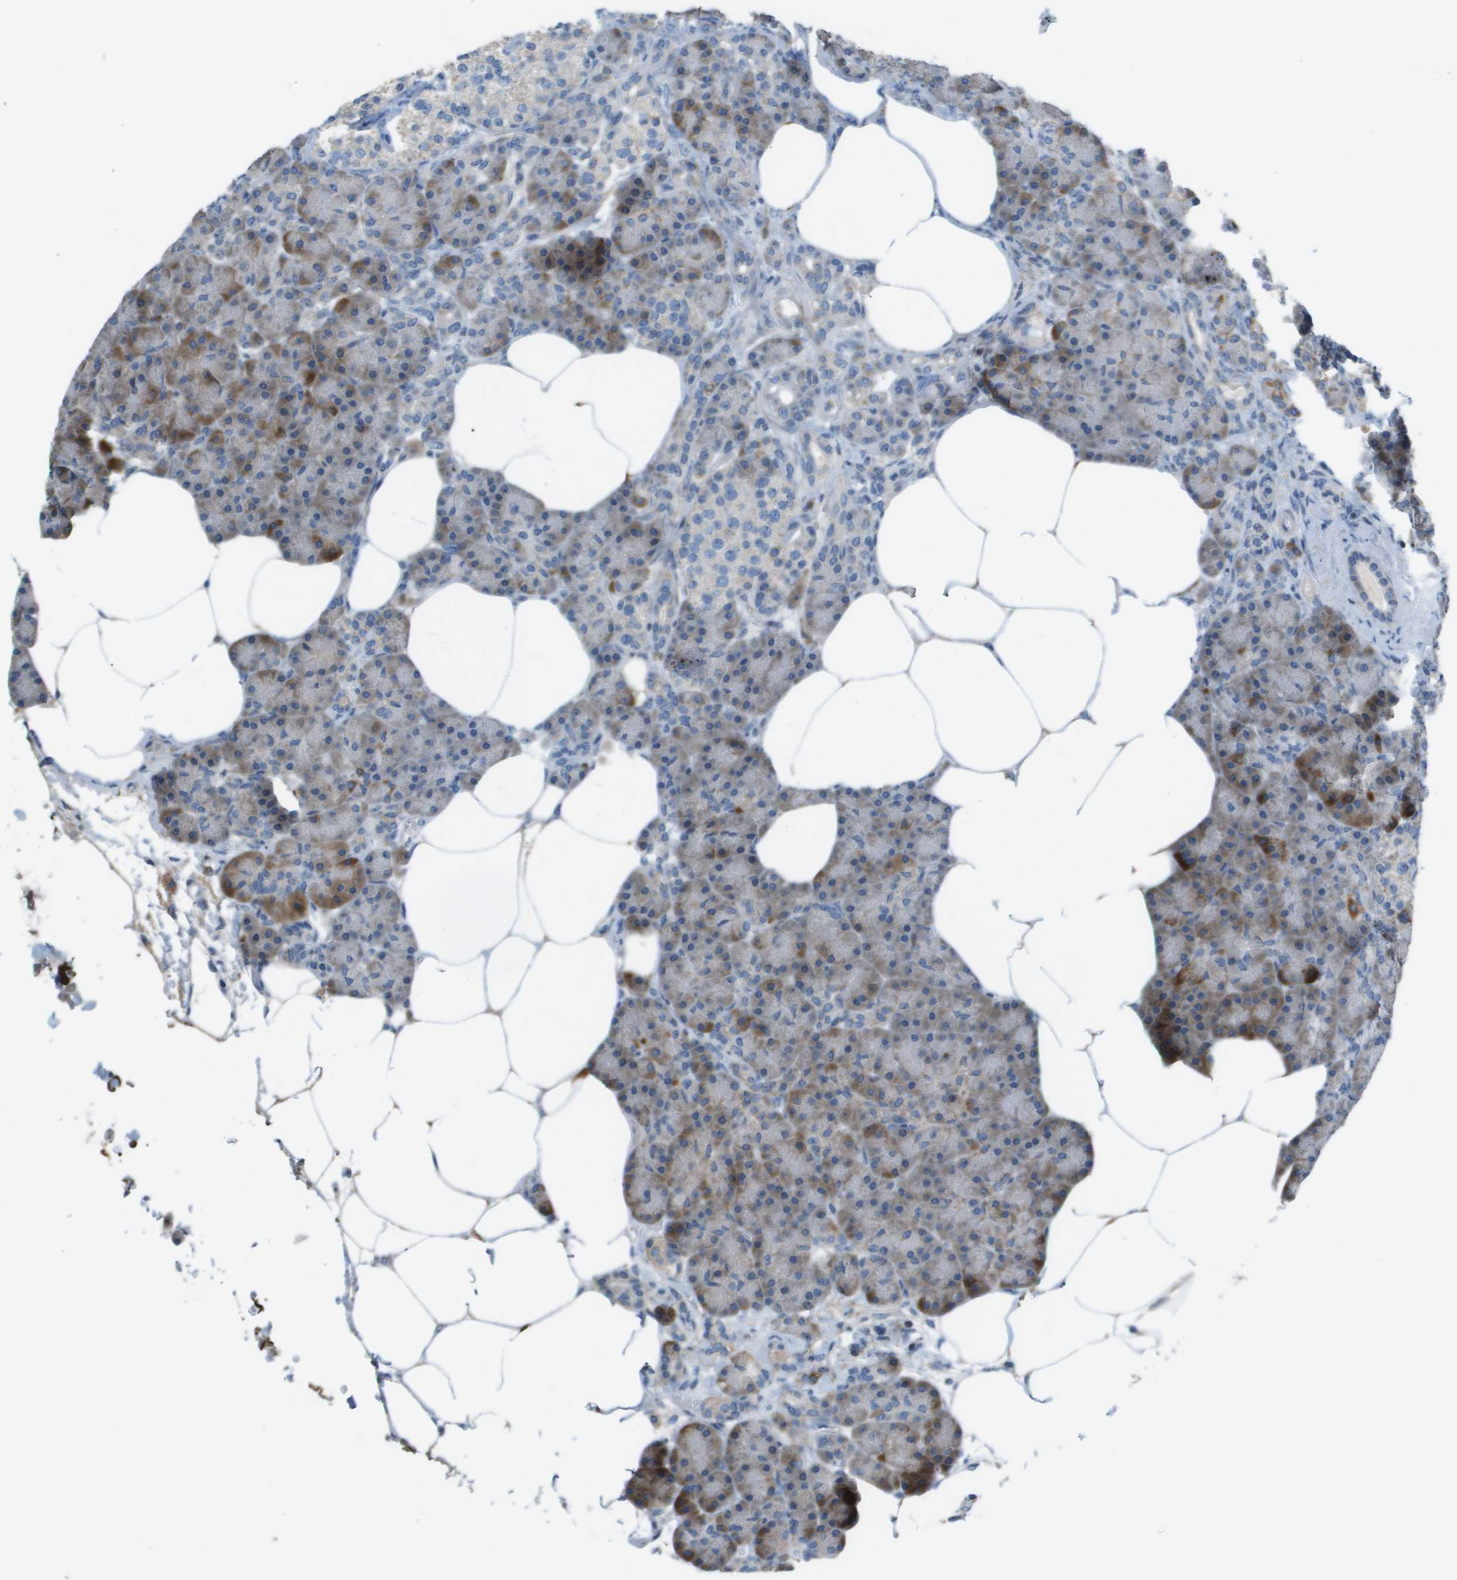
{"staining": {"intensity": "moderate", "quantity": "<25%", "location": "cytoplasmic/membranous"}, "tissue": "pancreas", "cell_type": "Exocrine glandular cells", "image_type": "normal", "snomed": [{"axis": "morphology", "description": "Normal tissue, NOS"}, {"axis": "topography", "description": "Pancreas"}], "caption": "DAB immunohistochemical staining of normal pancreas displays moderate cytoplasmic/membranous protein staining in about <25% of exocrine glandular cells. Nuclei are stained in blue.", "gene": "GALNT6", "patient": {"sex": "female", "age": 70}}